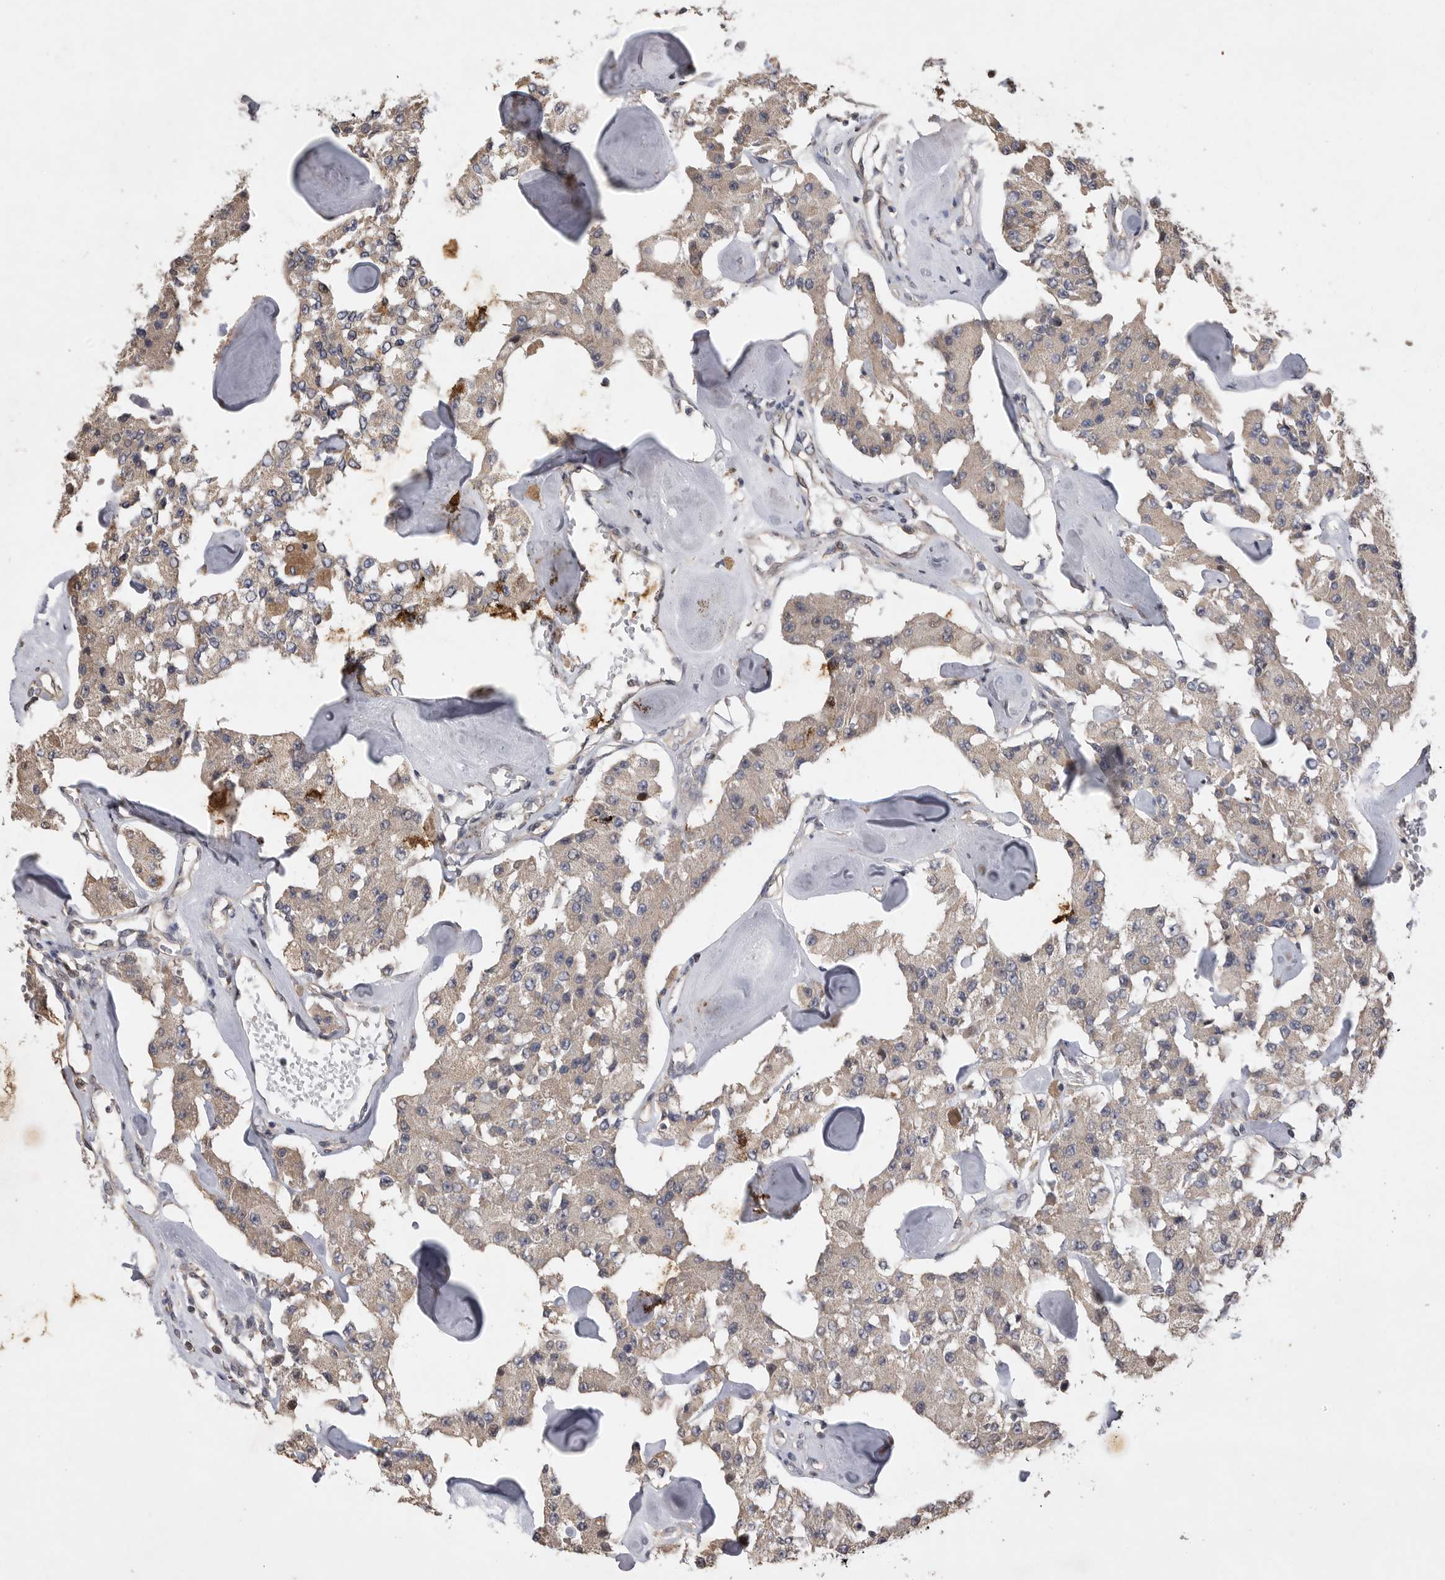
{"staining": {"intensity": "weak", "quantity": ">75%", "location": "cytoplasmic/membranous"}, "tissue": "carcinoid", "cell_type": "Tumor cells", "image_type": "cancer", "snomed": [{"axis": "morphology", "description": "Carcinoid, malignant, NOS"}, {"axis": "topography", "description": "Pancreas"}], "caption": "Immunohistochemical staining of human carcinoid (malignant) exhibits low levels of weak cytoplasmic/membranous staining in about >75% of tumor cells.", "gene": "EDEM3", "patient": {"sex": "male", "age": 41}}